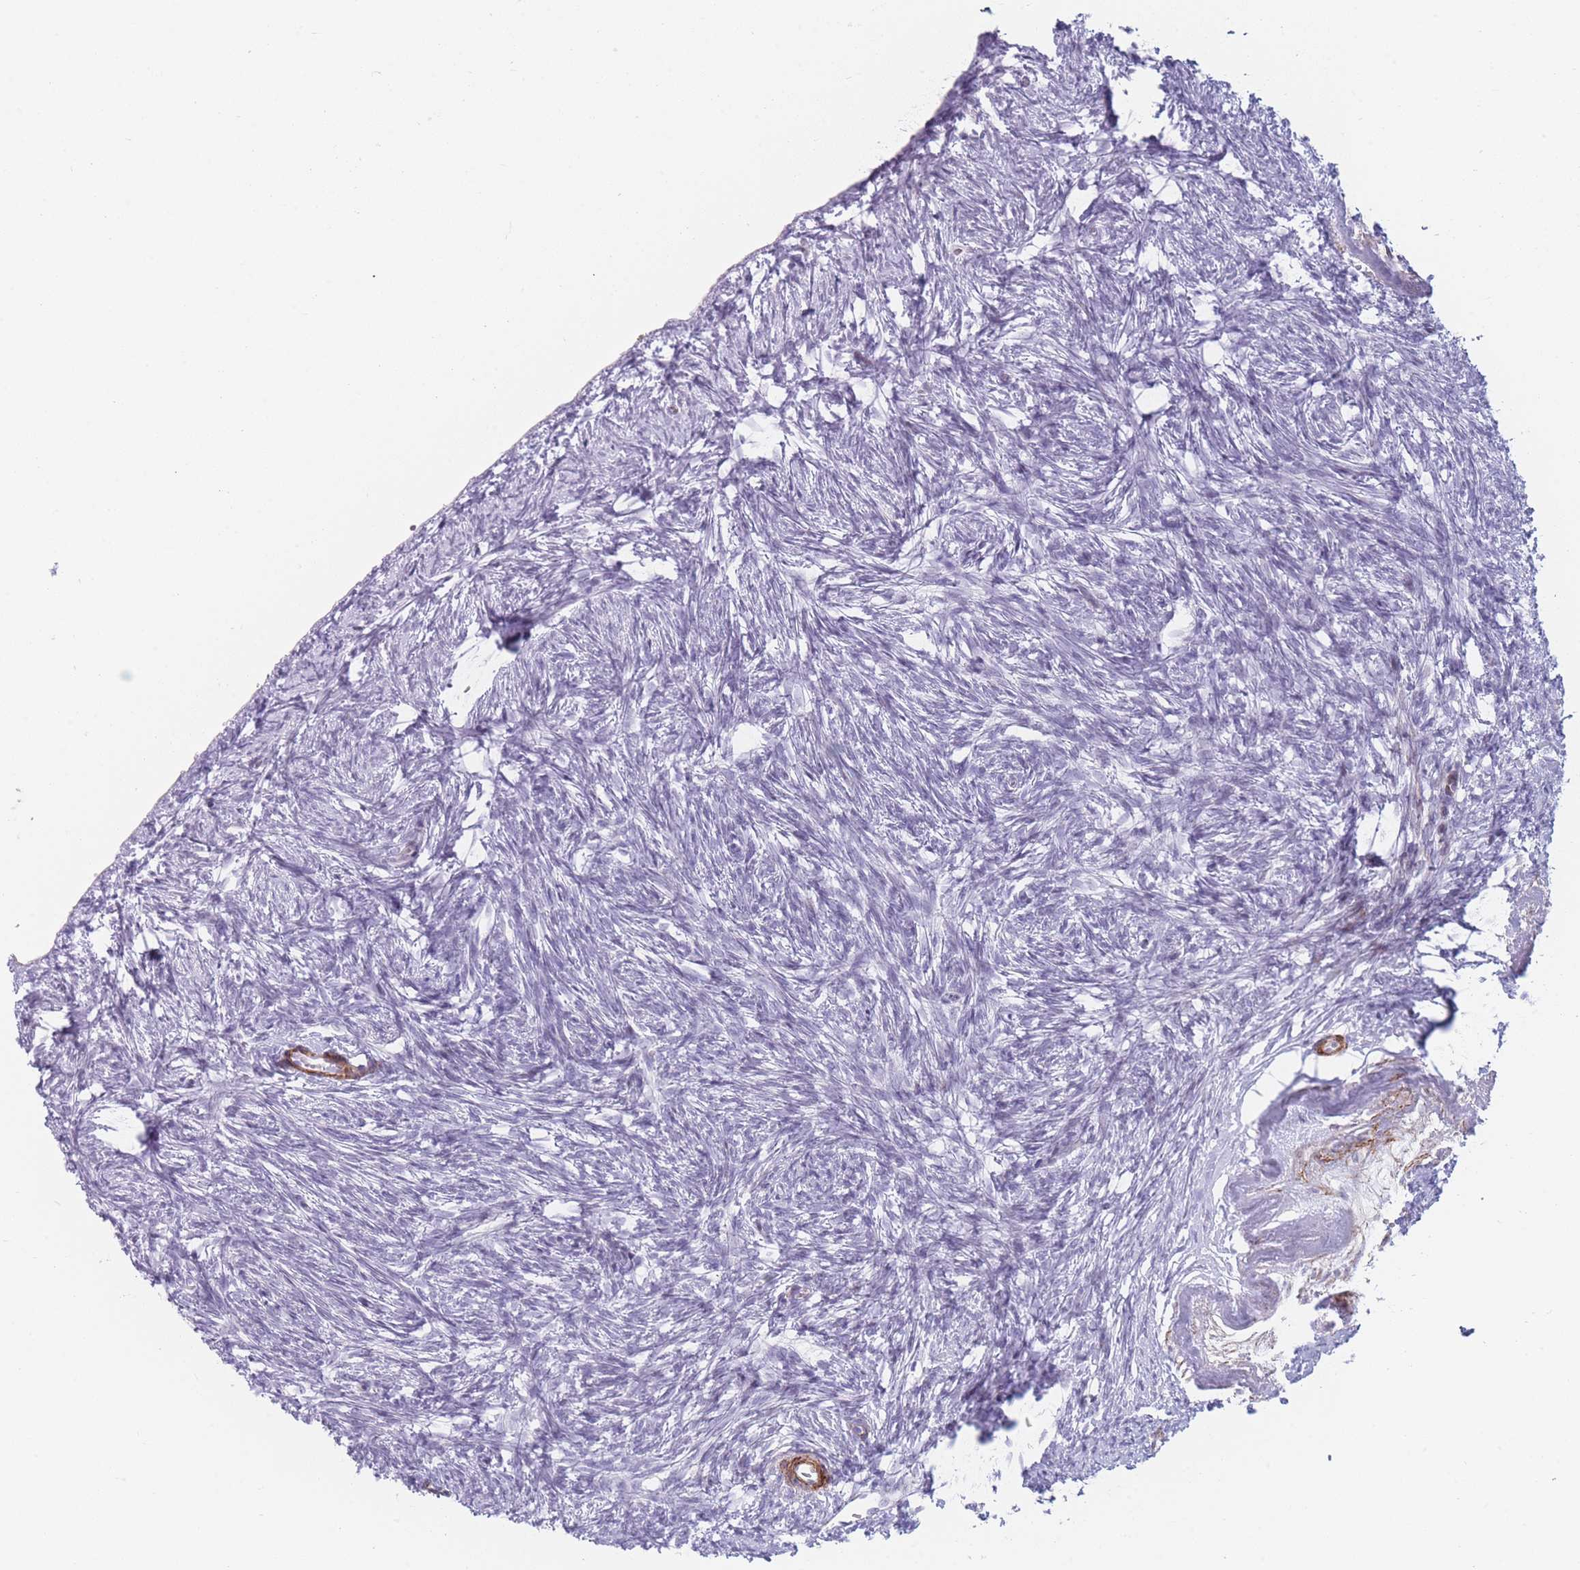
{"staining": {"intensity": "negative", "quantity": "none", "location": "none"}, "tissue": "ovary", "cell_type": "Follicle cells", "image_type": "normal", "snomed": [{"axis": "morphology", "description": "Normal tissue, NOS"}, {"axis": "topography", "description": "Ovary"}], "caption": "A high-resolution photomicrograph shows IHC staining of benign ovary, which displays no significant staining in follicle cells.", "gene": "IFNA10", "patient": {"sex": "female", "age": 51}}